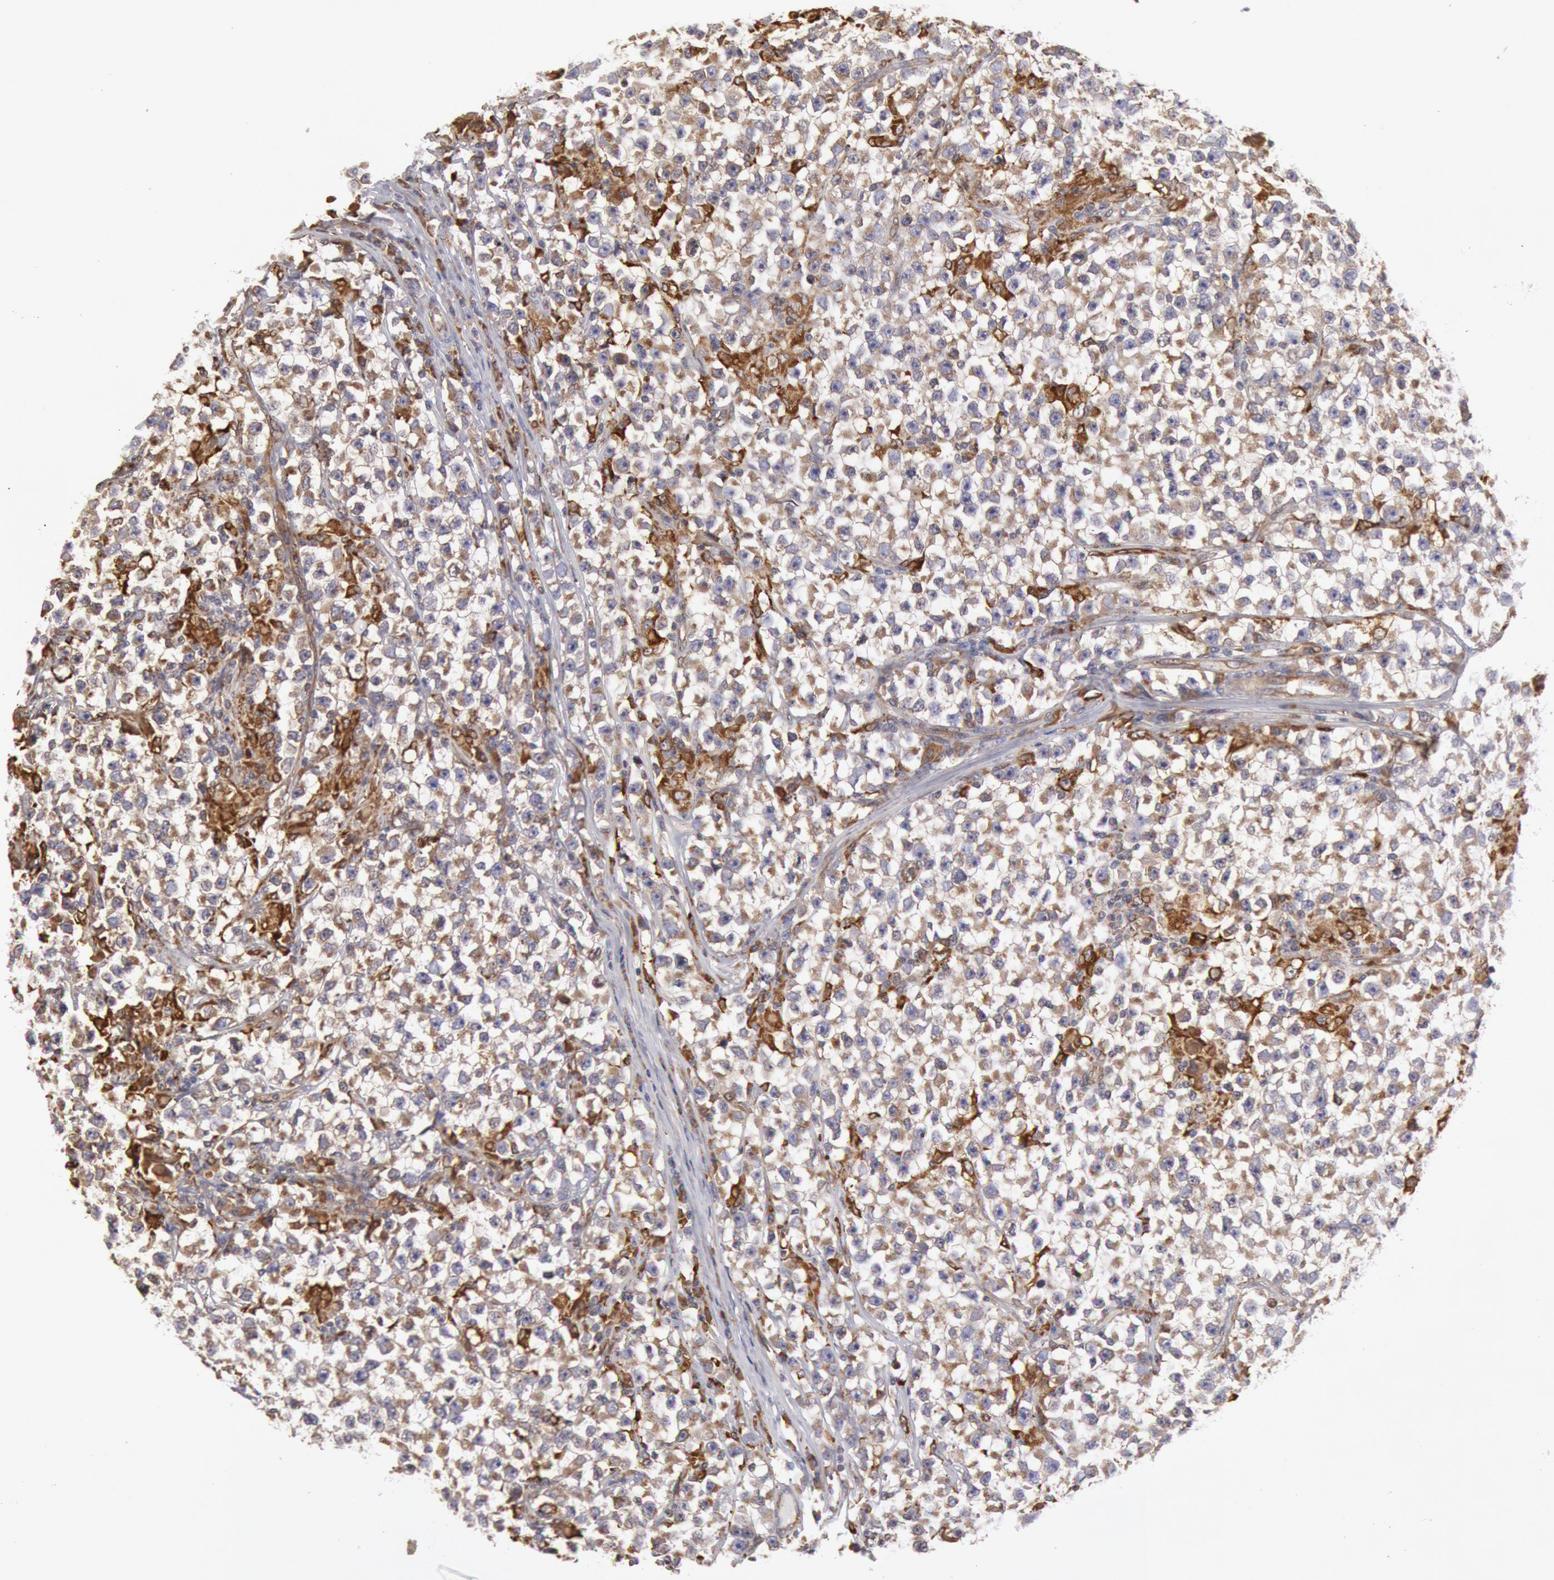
{"staining": {"intensity": "moderate", "quantity": "<25%", "location": "cytoplasmic/membranous"}, "tissue": "testis cancer", "cell_type": "Tumor cells", "image_type": "cancer", "snomed": [{"axis": "morphology", "description": "Seminoma, NOS"}, {"axis": "topography", "description": "Testis"}], "caption": "Human testis cancer (seminoma) stained for a protein (brown) exhibits moderate cytoplasmic/membranous positive positivity in approximately <25% of tumor cells.", "gene": "ERP44", "patient": {"sex": "male", "age": 33}}